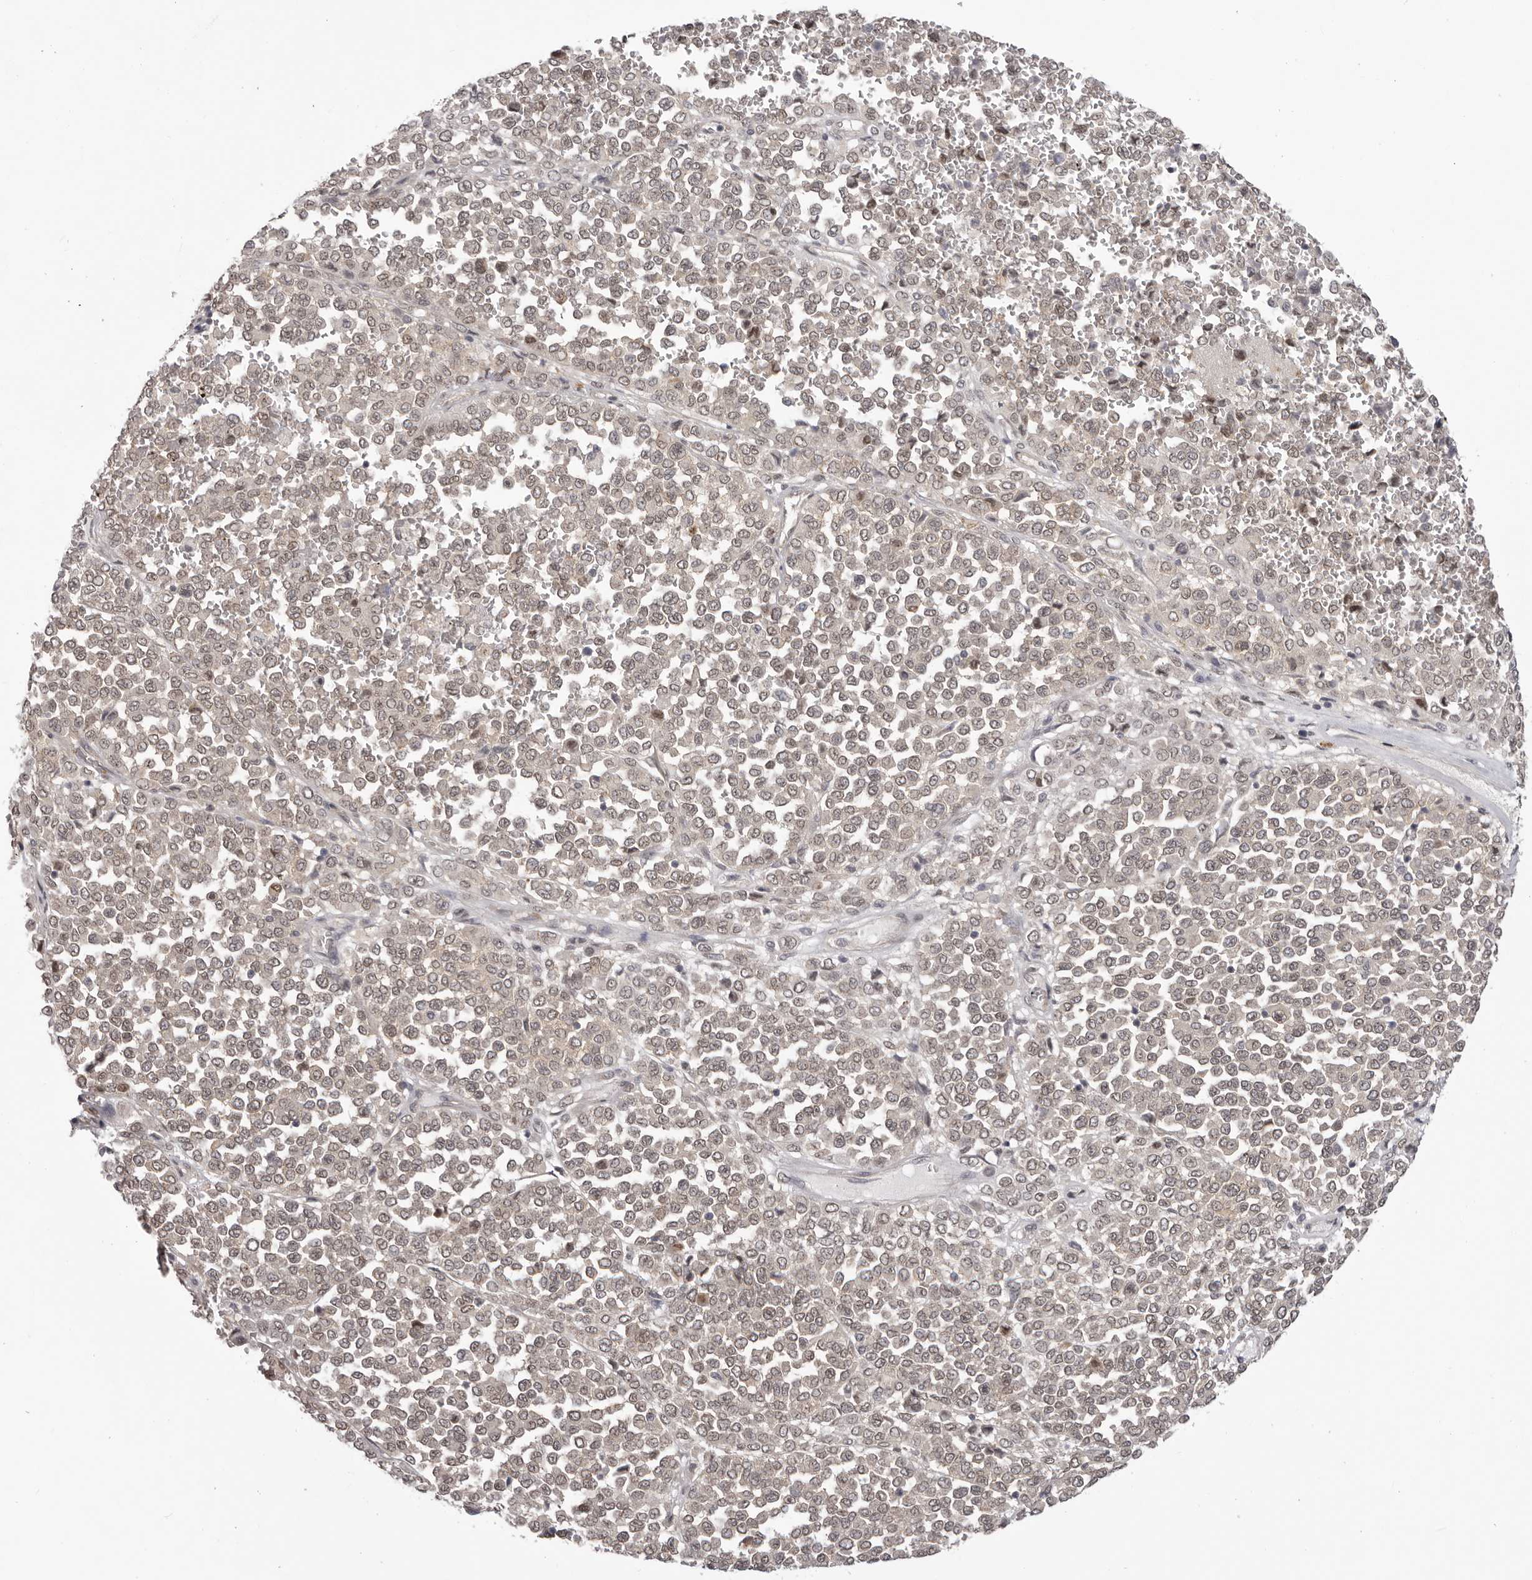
{"staining": {"intensity": "weak", "quantity": ">75%", "location": "nuclear"}, "tissue": "melanoma", "cell_type": "Tumor cells", "image_type": "cancer", "snomed": [{"axis": "morphology", "description": "Malignant melanoma, Metastatic site"}, {"axis": "topography", "description": "Pancreas"}], "caption": "Tumor cells demonstrate low levels of weak nuclear staining in about >75% of cells in malignant melanoma (metastatic site).", "gene": "RNF2", "patient": {"sex": "female", "age": 30}}